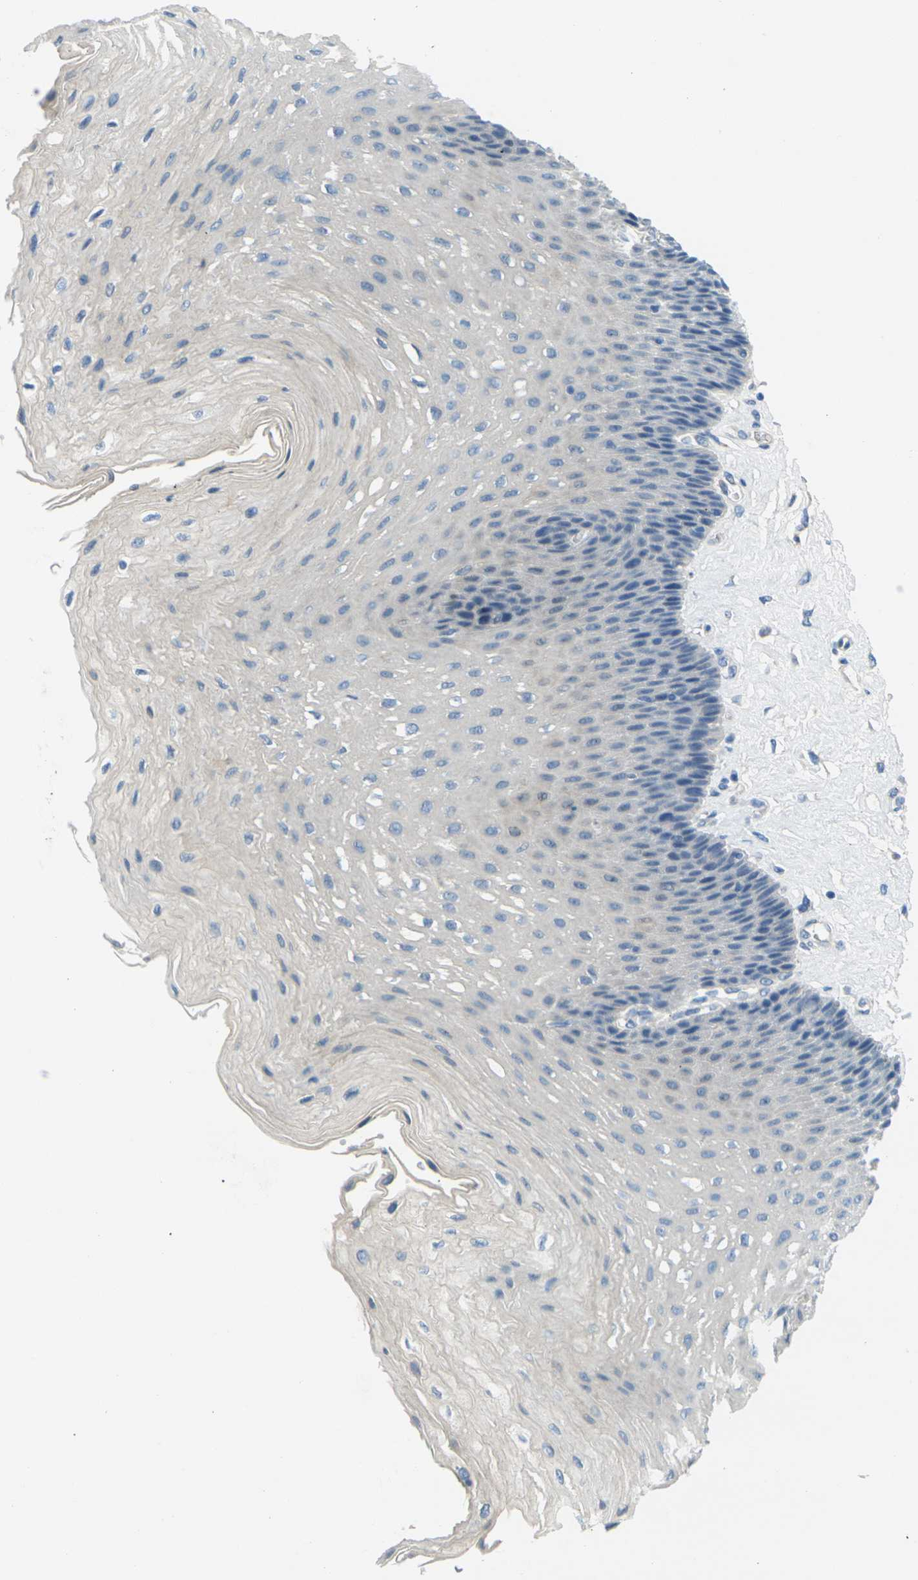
{"staining": {"intensity": "negative", "quantity": "none", "location": "none"}, "tissue": "esophagus", "cell_type": "Squamous epithelial cells", "image_type": "normal", "snomed": [{"axis": "morphology", "description": "Normal tissue, NOS"}, {"axis": "topography", "description": "Esophagus"}], "caption": "This is an immunohistochemistry (IHC) micrograph of benign esophagus. There is no expression in squamous epithelial cells.", "gene": "CYP2C8", "patient": {"sex": "female", "age": 72}}